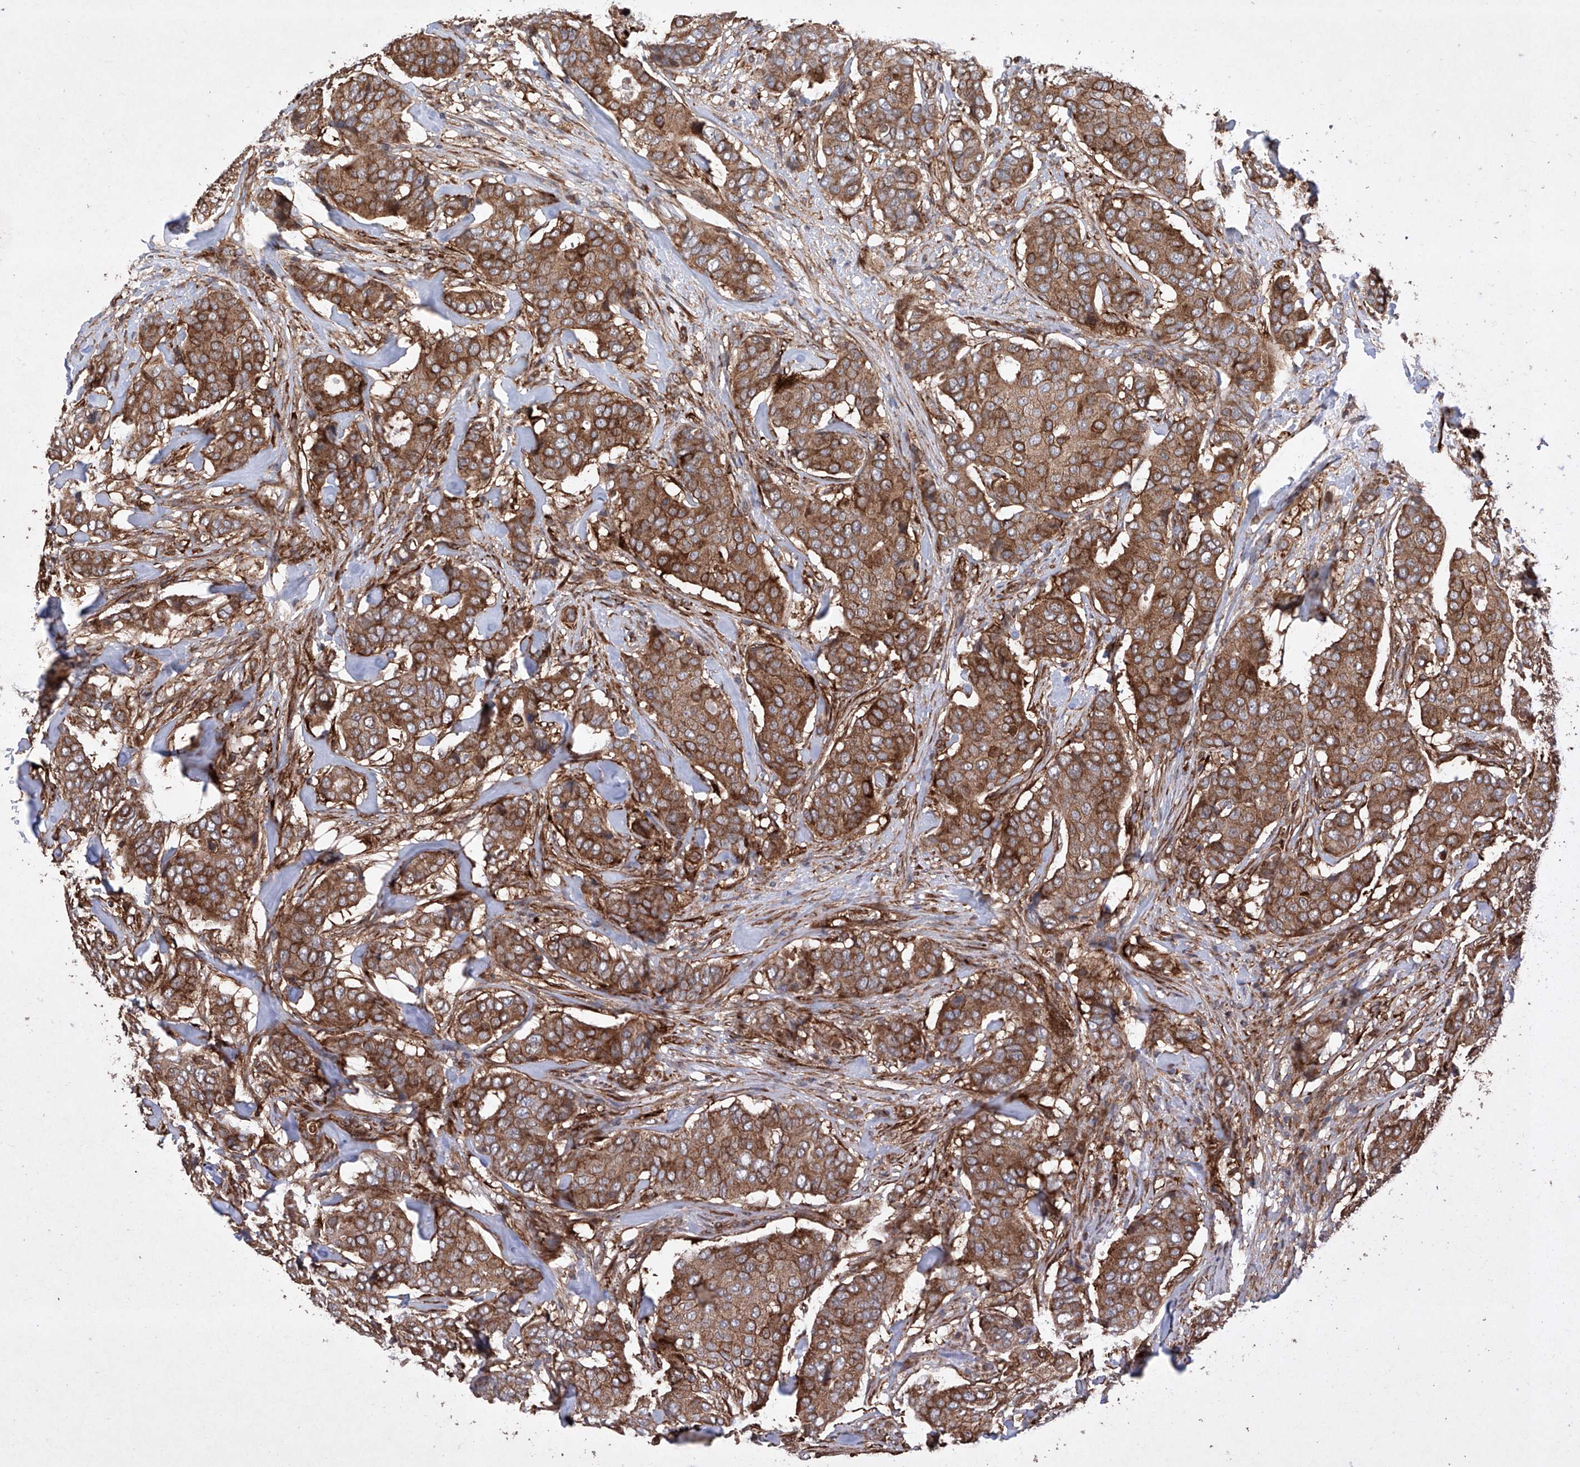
{"staining": {"intensity": "strong", "quantity": ">75%", "location": "cytoplasmic/membranous"}, "tissue": "breast cancer", "cell_type": "Tumor cells", "image_type": "cancer", "snomed": [{"axis": "morphology", "description": "Duct carcinoma"}, {"axis": "topography", "description": "Breast"}], "caption": "Protein expression analysis of human breast infiltrating ductal carcinoma reveals strong cytoplasmic/membranous expression in approximately >75% of tumor cells.", "gene": "TIMM23", "patient": {"sex": "female", "age": 75}}